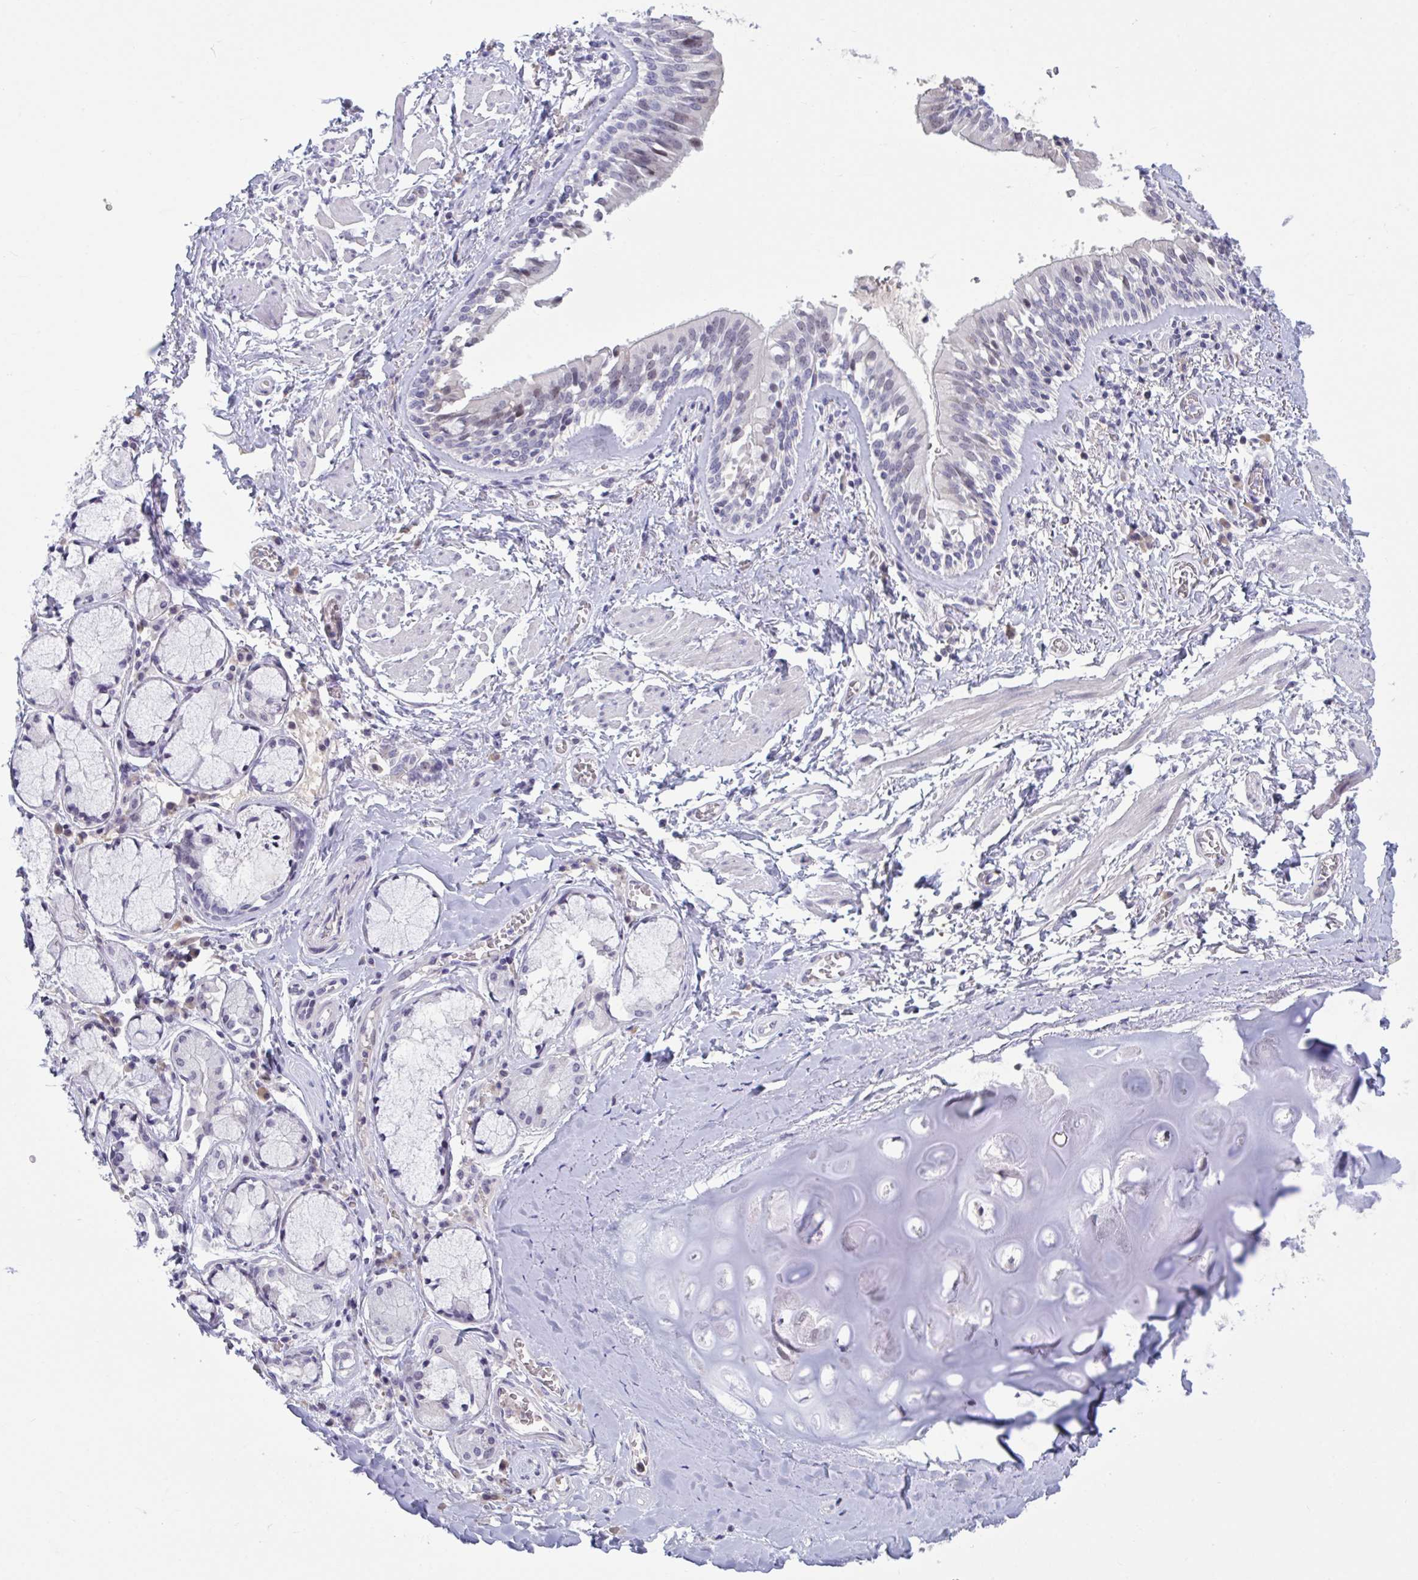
{"staining": {"intensity": "negative", "quantity": "none", "location": "none"}, "tissue": "adipose tissue", "cell_type": "Adipocytes", "image_type": "normal", "snomed": [{"axis": "morphology", "description": "Normal tissue, NOS"}, {"axis": "morphology", "description": "Degeneration, NOS"}, {"axis": "topography", "description": "Cartilage tissue"}, {"axis": "topography", "description": "Lung"}], "caption": "IHC of normal adipose tissue exhibits no positivity in adipocytes. (DAB (3,3'-diaminobenzidine) IHC visualized using brightfield microscopy, high magnification).", "gene": "CNGB3", "patient": {"sex": "female", "age": 61}}